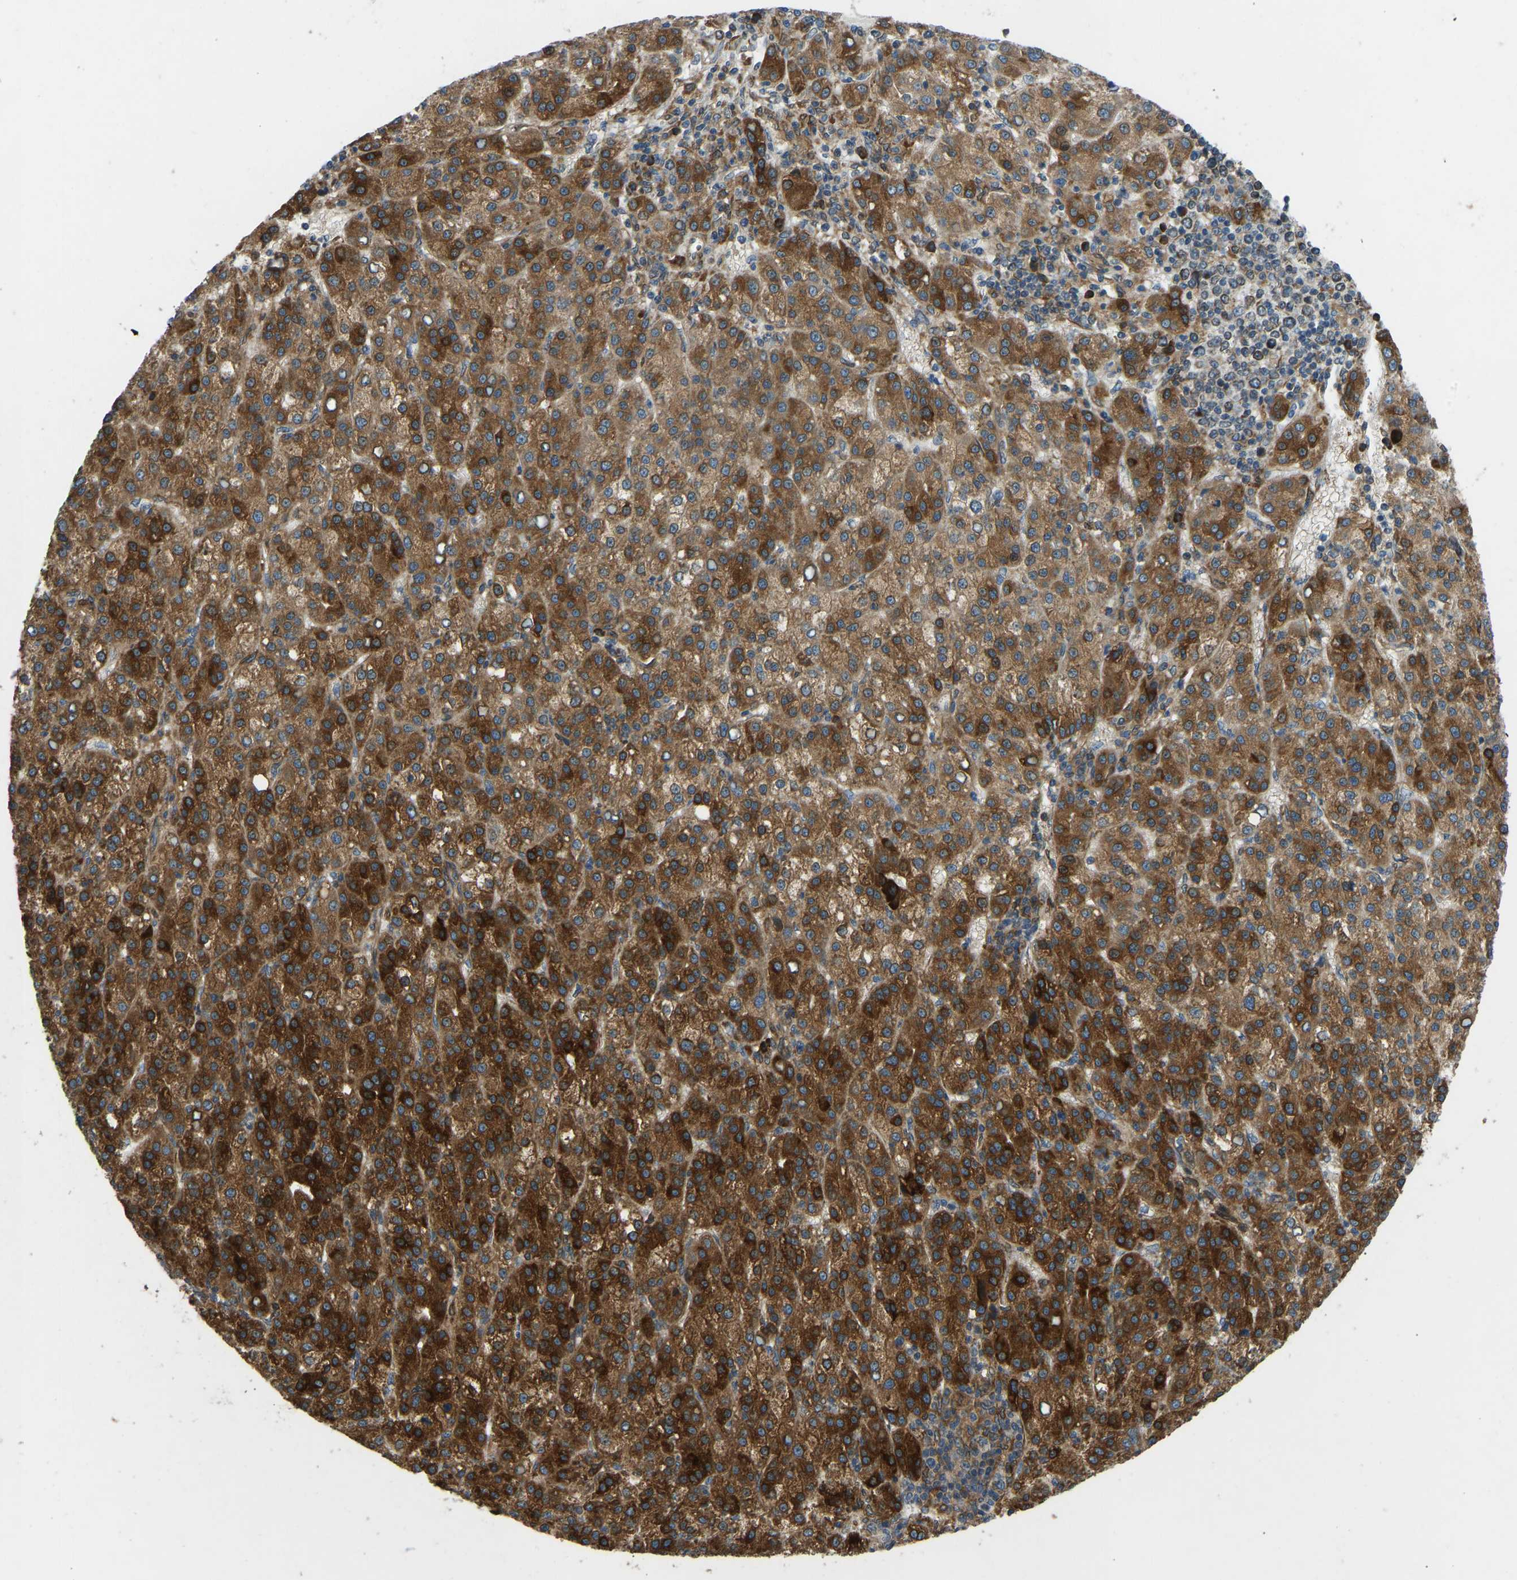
{"staining": {"intensity": "strong", "quantity": ">75%", "location": "cytoplasmic/membranous"}, "tissue": "liver cancer", "cell_type": "Tumor cells", "image_type": "cancer", "snomed": [{"axis": "morphology", "description": "Carcinoma, Hepatocellular, NOS"}, {"axis": "topography", "description": "Liver"}], "caption": "DAB immunohistochemical staining of liver cancer reveals strong cytoplasmic/membranous protein staining in approximately >75% of tumor cells.", "gene": "OS9", "patient": {"sex": "female", "age": 58}}